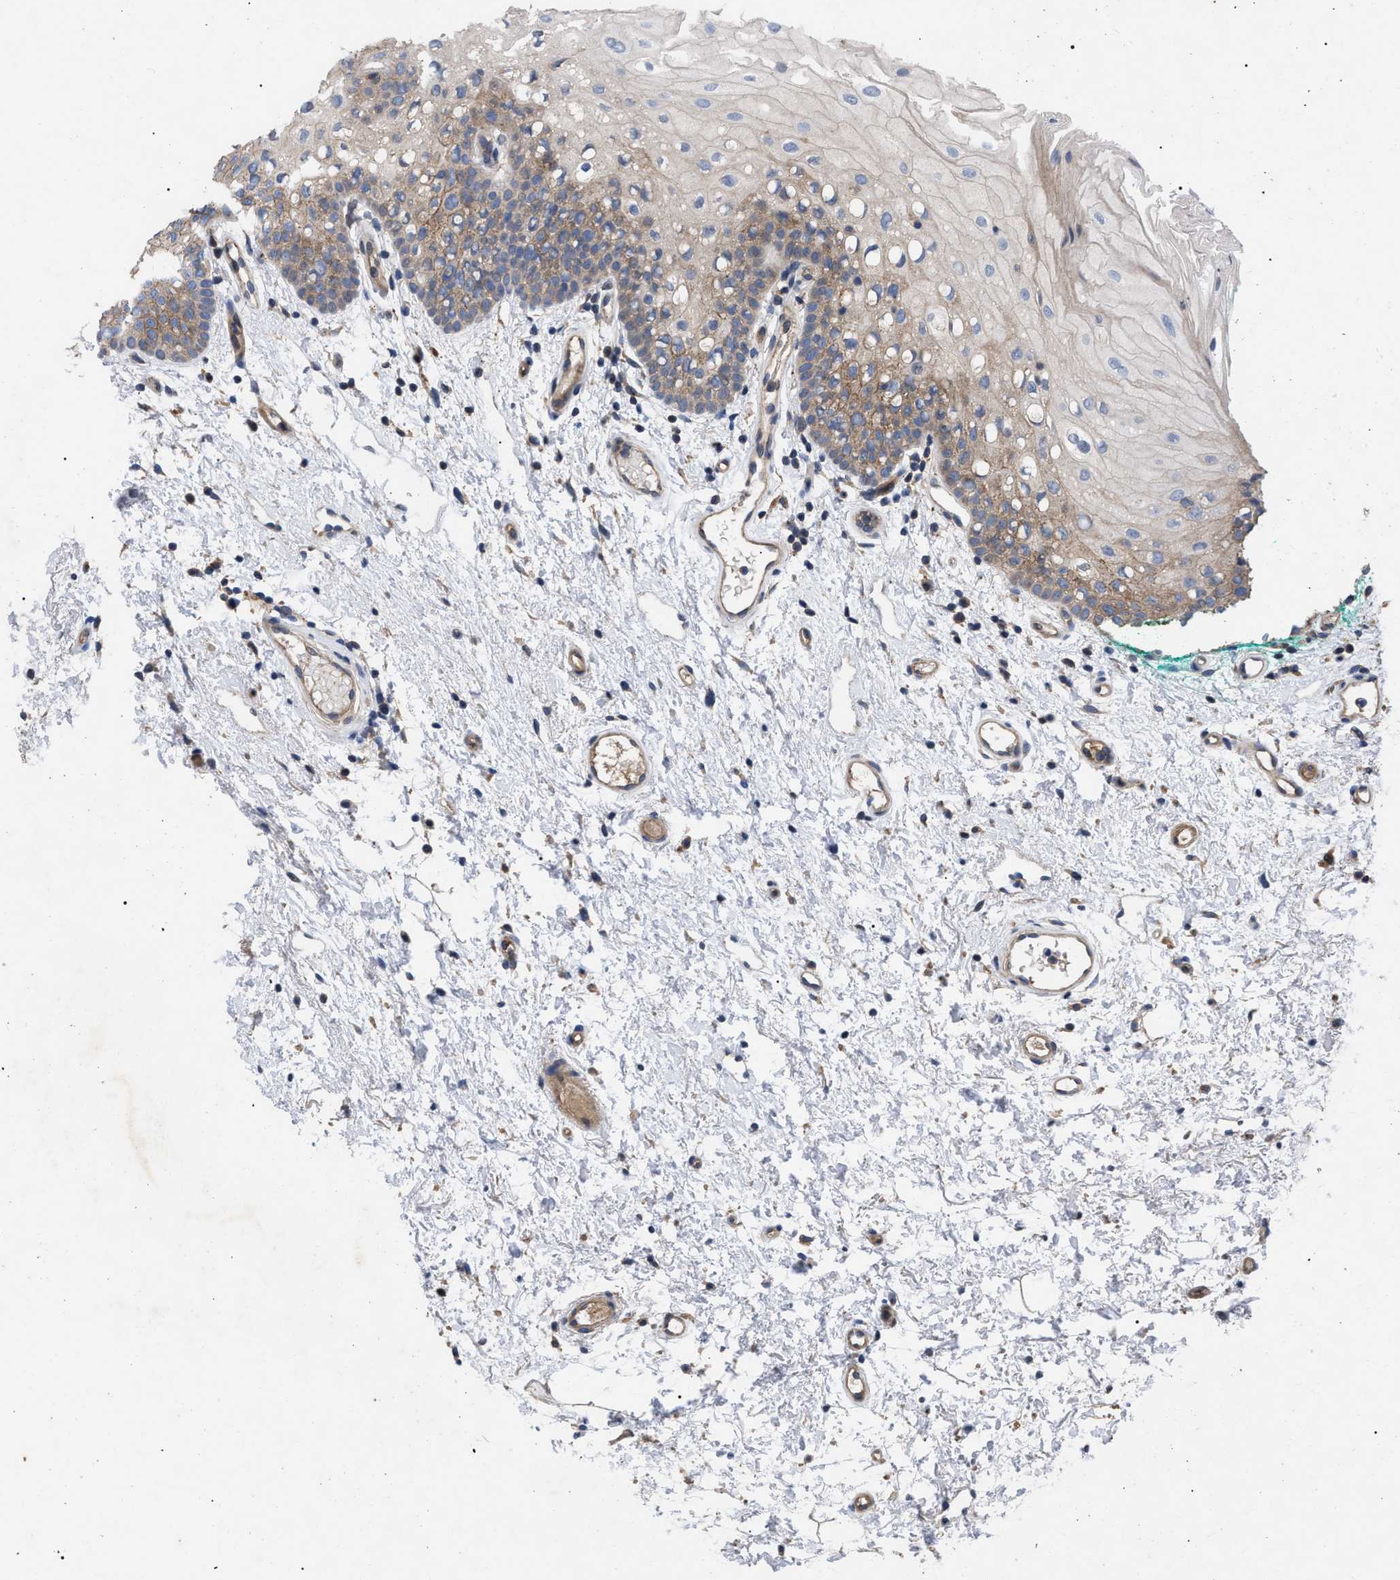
{"staining": {"intensity": "weak", "quantity": "25%-75%", "location": "cytoplasmic/membranous"}, "tissue": "oral mucosa", "cell_type": "Squamous epithelial cells", "image_type": "normal", "snomed": [{"axis": "morphology", "description": "Normal tissue, NOS"}, {"axis": "morphology", "description": "Squamous cell carcinoma, NOS"}, {"axis": "topography", "description": "Oral tissue"}, {"axis": "topography", "description": "Salivary gland"}, {"axis": "topography", "description": "Head-Neck"}], "caption": "DAB immunohistochemical staining of normal oral mucosa displays weak cytoplasmic/membranous protein staining in about 25%-75% of squamous epithelial cells.", "gene": "FAM171A2", "patient": {"sex": "female", "age": 62}}